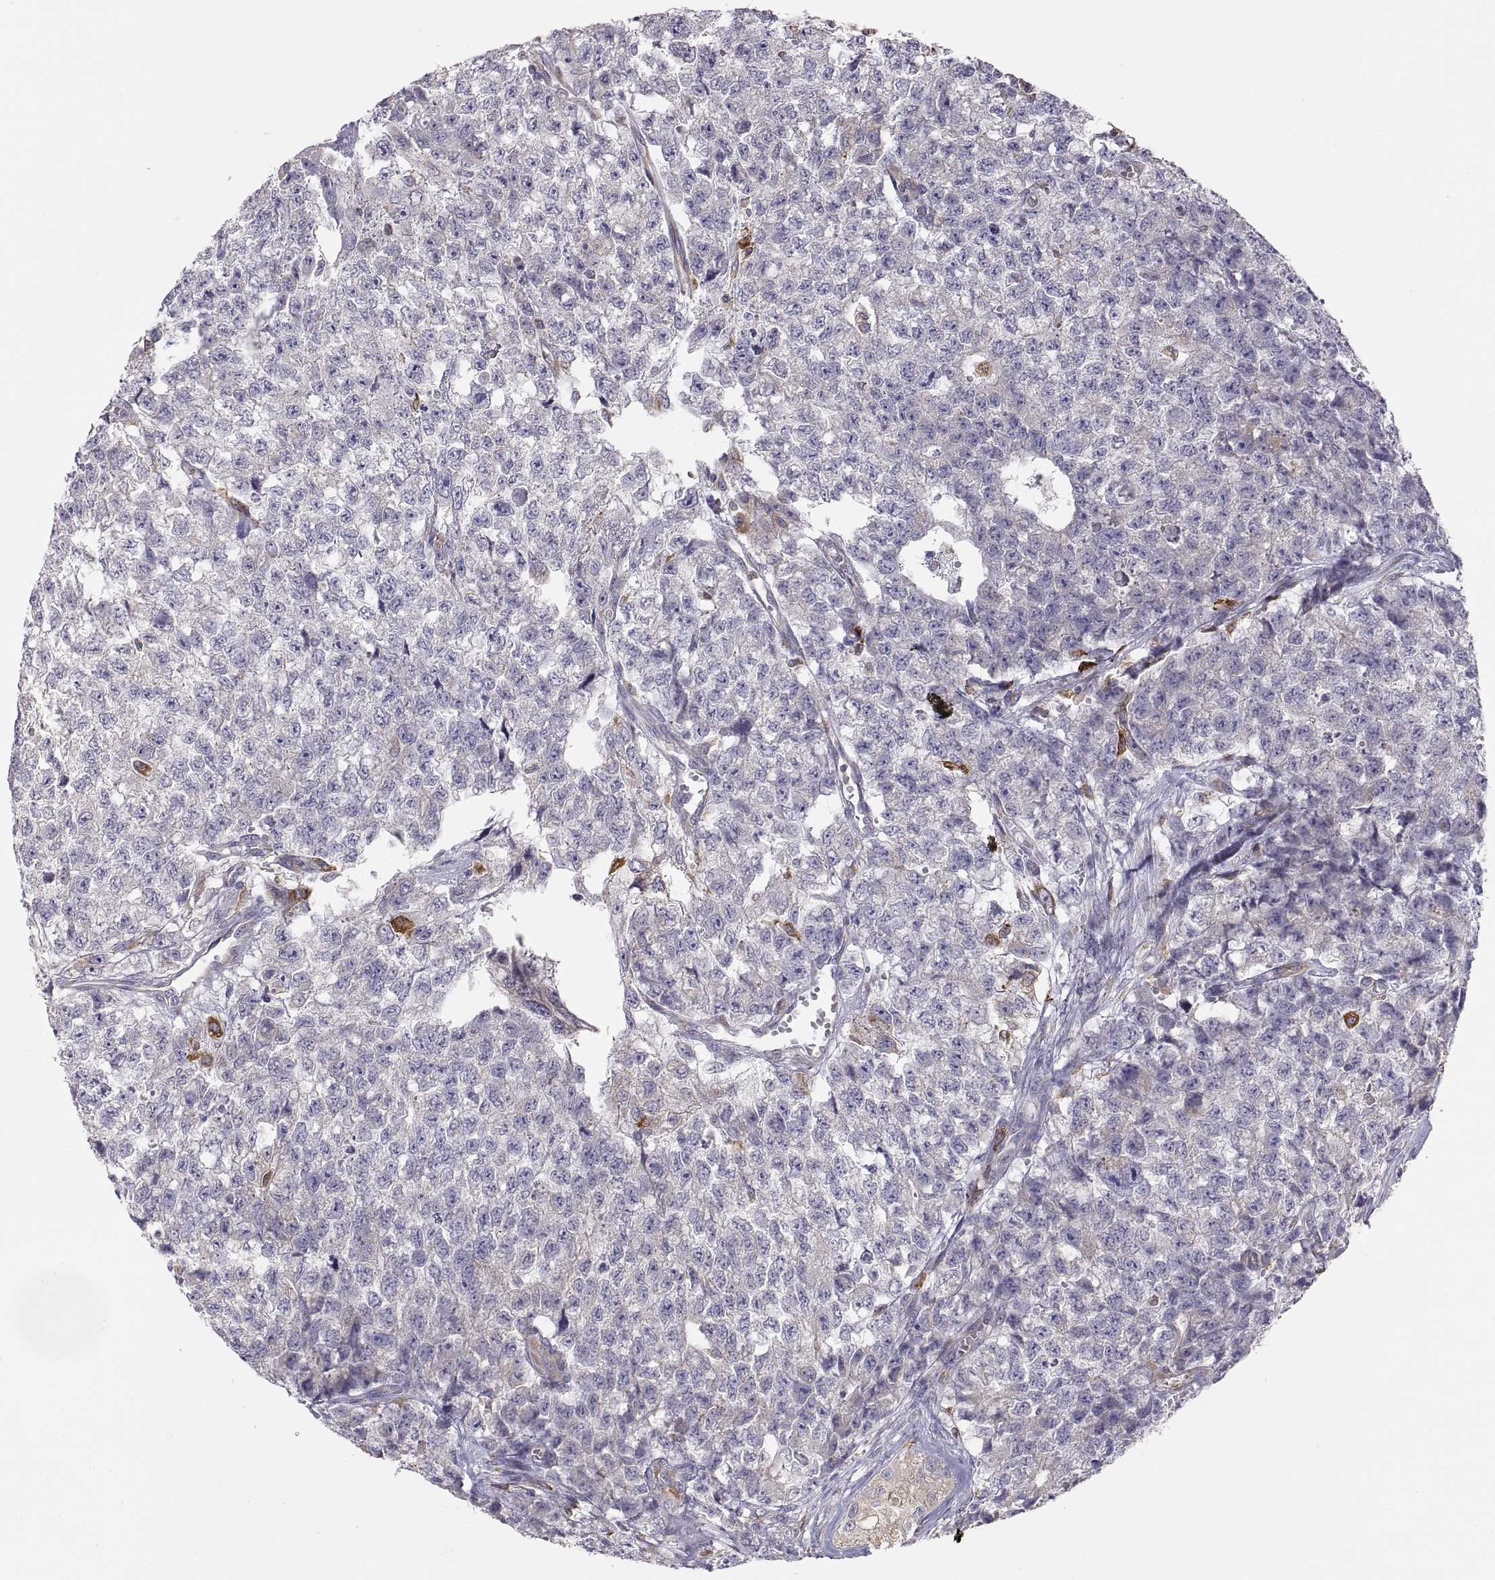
{"staining": {"intensity": "negative", "quantity": "none", "location": "none"}, "tissue": "testis cancer", "cell_type": "Tumor cells", "image_type": "cancer", "snomed": [{"axis": "morphology", "description": "Seminoma, NOS"}, {"axis": "morphology", "description": "Carcinoma, Embryonal, NOS"}, {"axis": "topography", "description": "Testis"}], "caption": "A high-resolution image shows IHC staining of testis embryonal carcinoma, which shows no significant expression in tumor cells.", "gene": "ERO1A", "patient": {"sex": "male", "age": 22}}